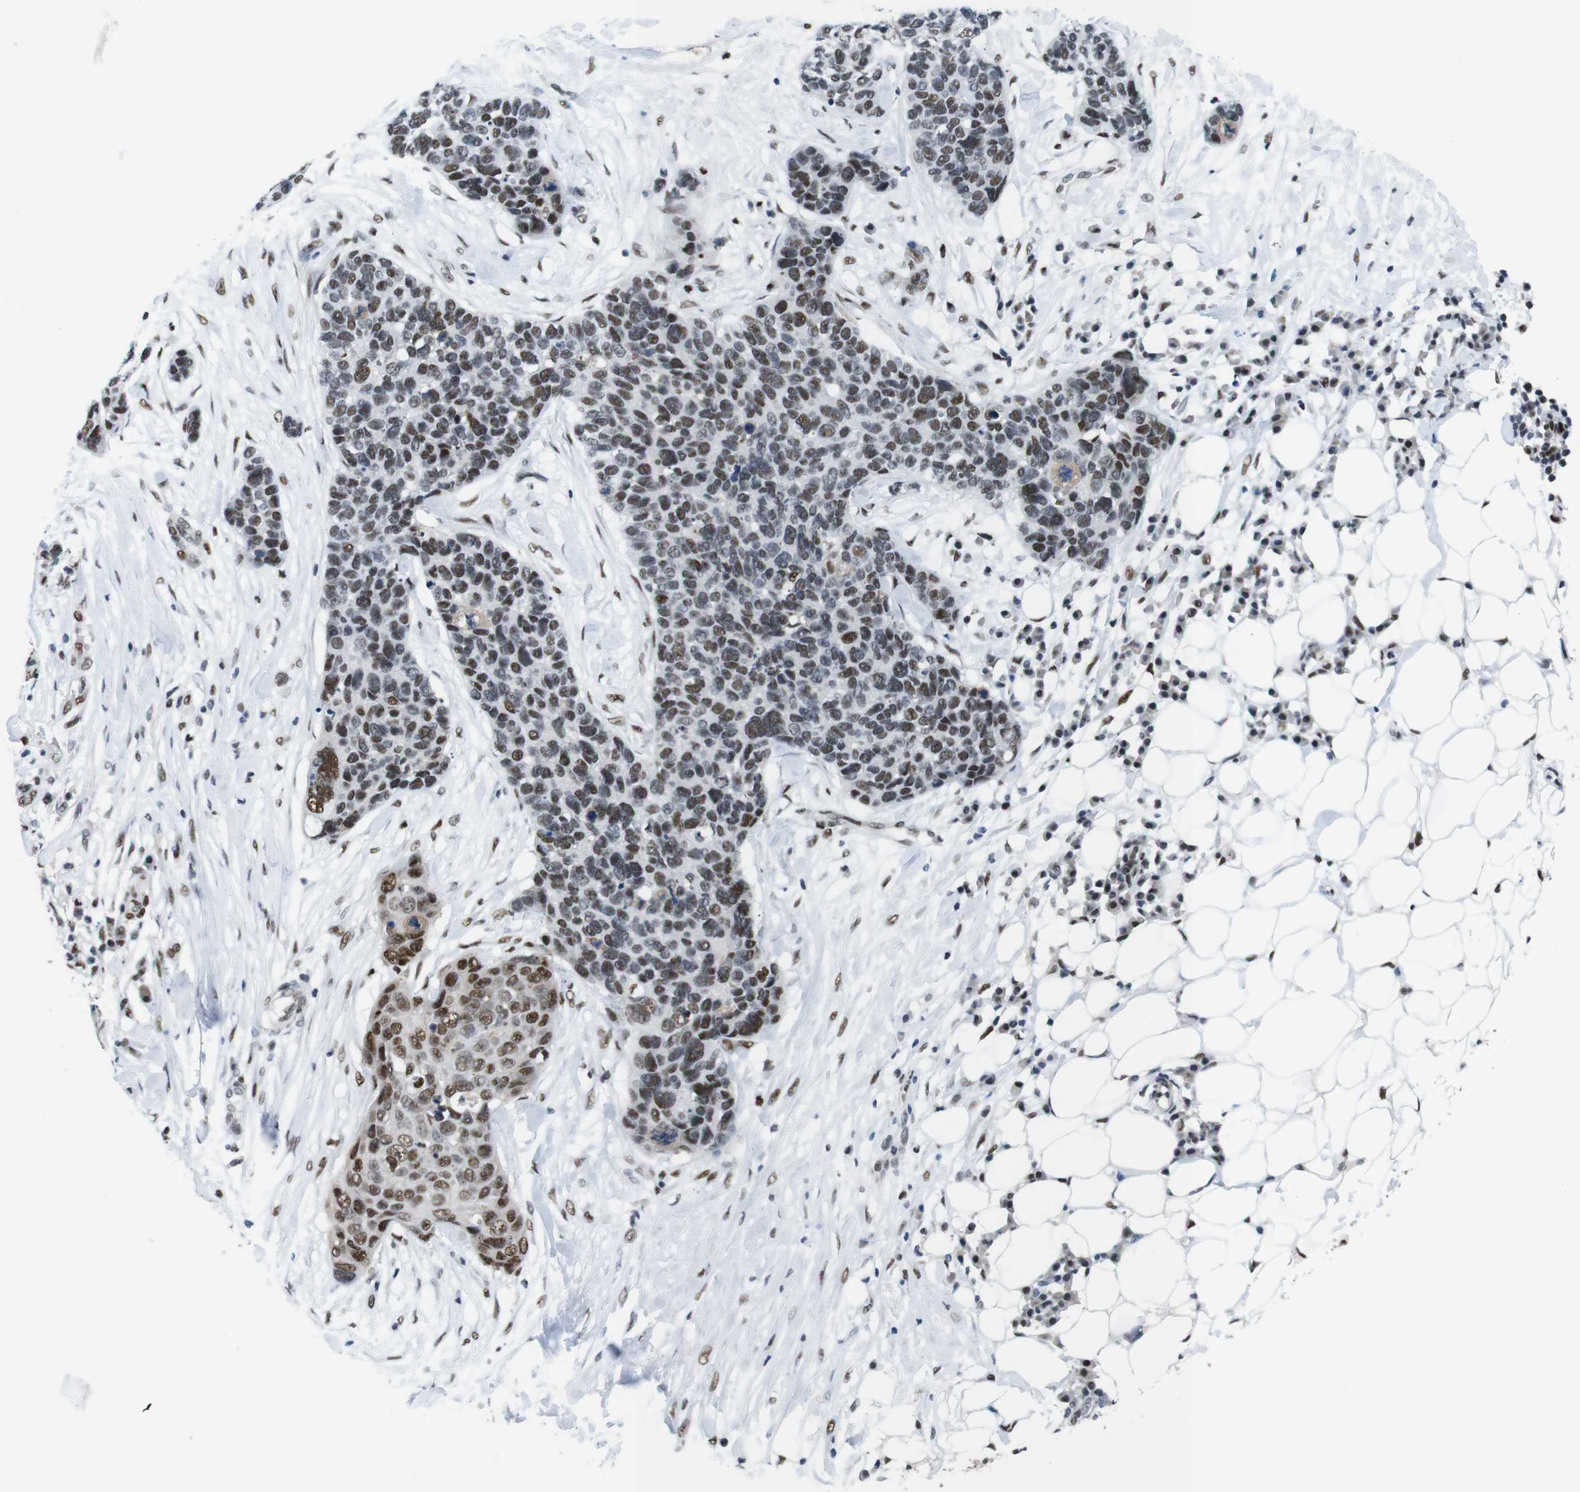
{"staining": {"intensity": "moderate", "quantity": "25%-75%", "location": "nuclear"}, "tissue": "skin cancer", "cell_type": "Tumor cells", "image_type": "cancer", "snomed": [{"axis": "morphology", "description": "Squamous cell carcinoma in situ, NOS"}, {"axis": "morphology", "description": "Squamous cell carcinoma, NOS"}, {"axis": "topography", "description": "Skin"}], "caption": "Skin cancer (squamous cell carcinoma) was stained to show a protein in brown. There is medium levels of moderate nuclear expression in about 25%-75% of tumor cells. The protein of interest is stained brown, and the nuclei are stained in blue (DAB (3,3'-diaminobenzidine) IHC with brightfield microscopy, high magnification).", "gene": "PSME3", "patient": {"sex": "male", "age": 93}}